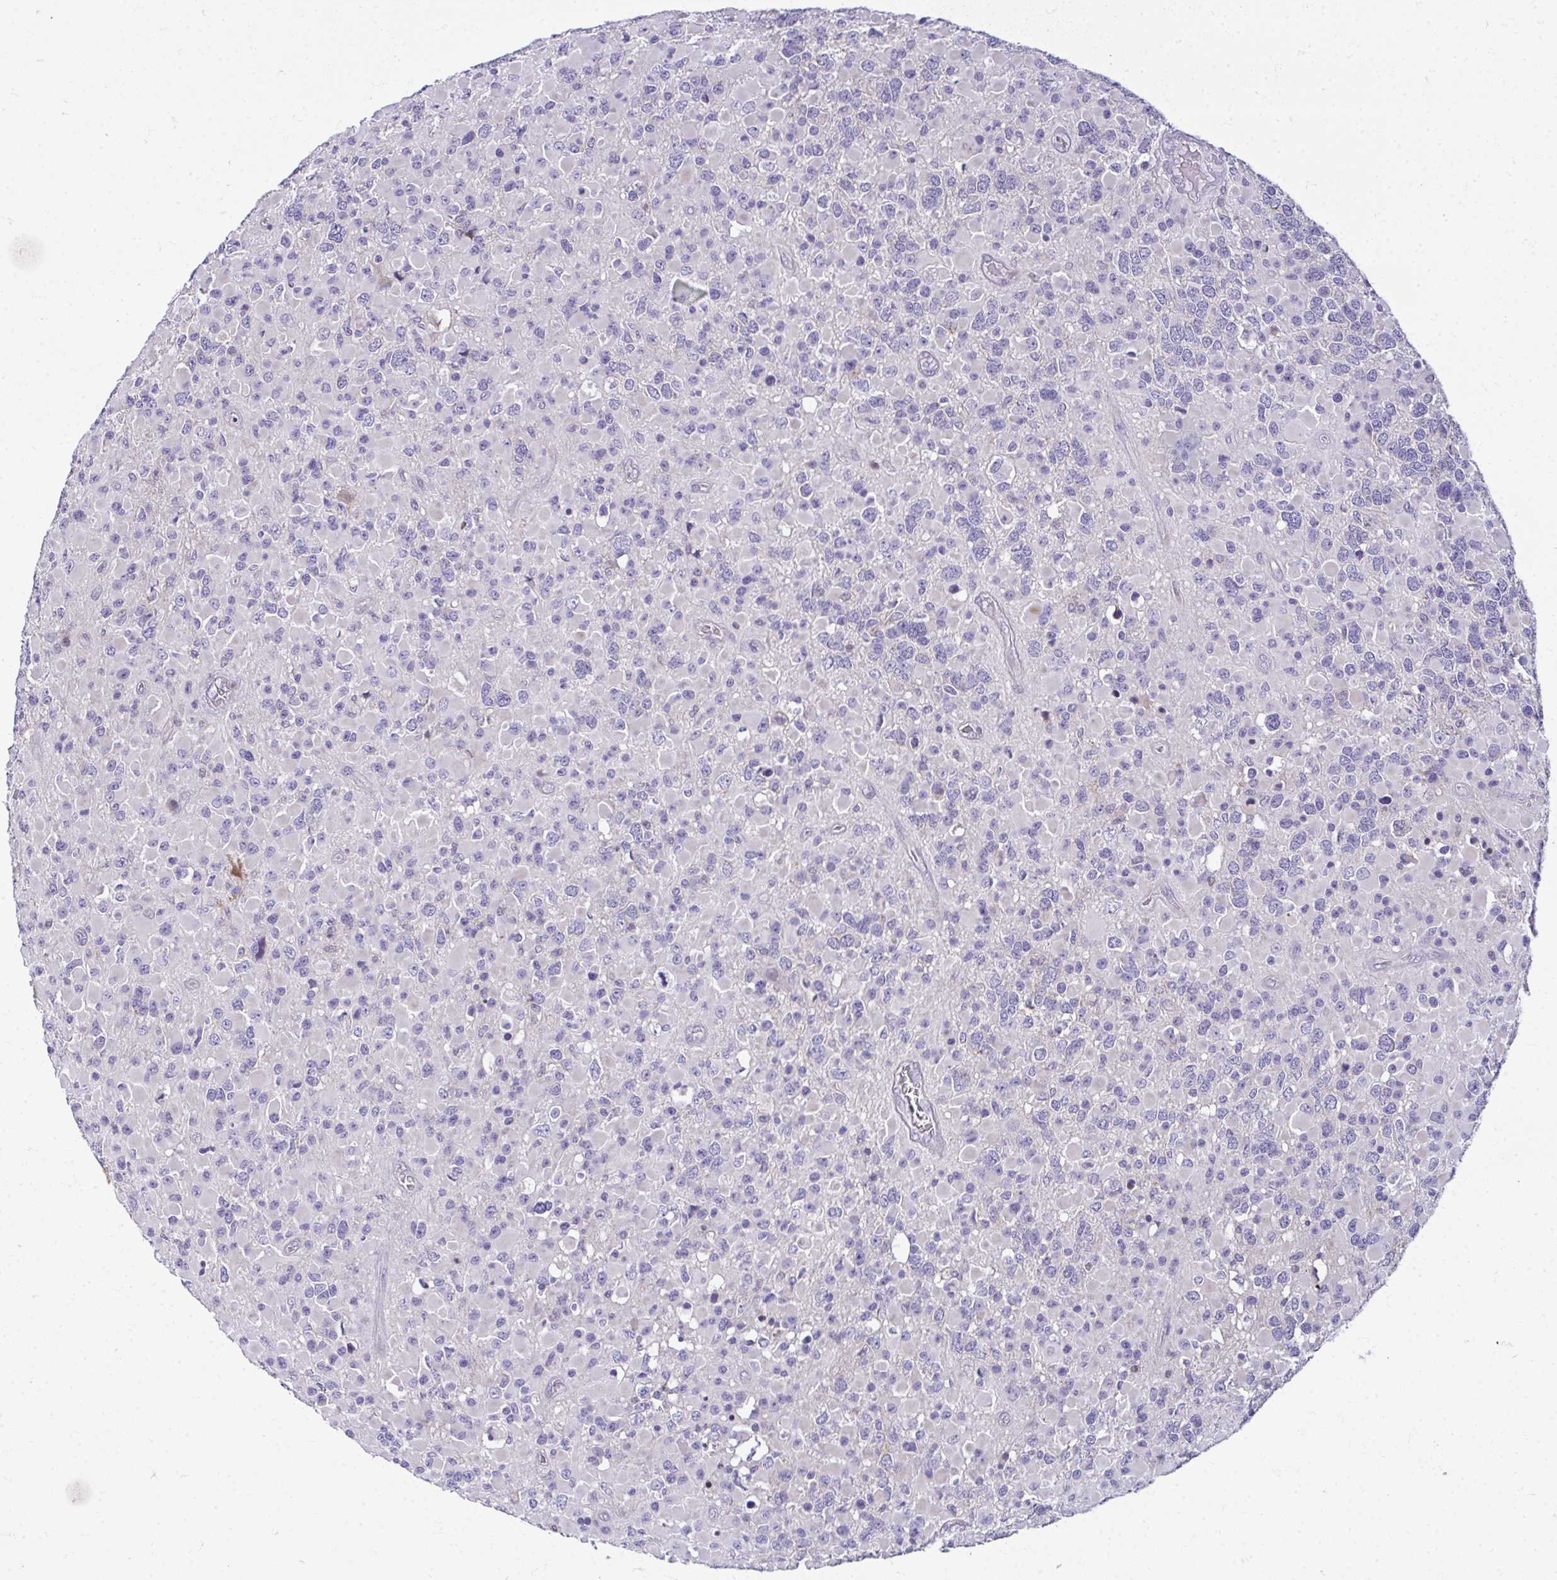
{"staining": {"intensity": "negative", "quantity": "none", "location": "none"}, "tissue": "glioma", "cell_type": "Tumor cells", "image_type": "cancer", "snomed": [{"axis": "morphology", "description": "Glioma, malignant, High grade"}, {"axis": "topography", "description": "Brain"}], "caption": "Immunohistochemistry (IHC) photomicrograph of human glioma stained for a protein (brown), which displays no expression in tumor cells. (DAB IHC with hematoxylin counter stain).", "gene": "ODF1", "patient": {"sex": "female", "age": 40}}